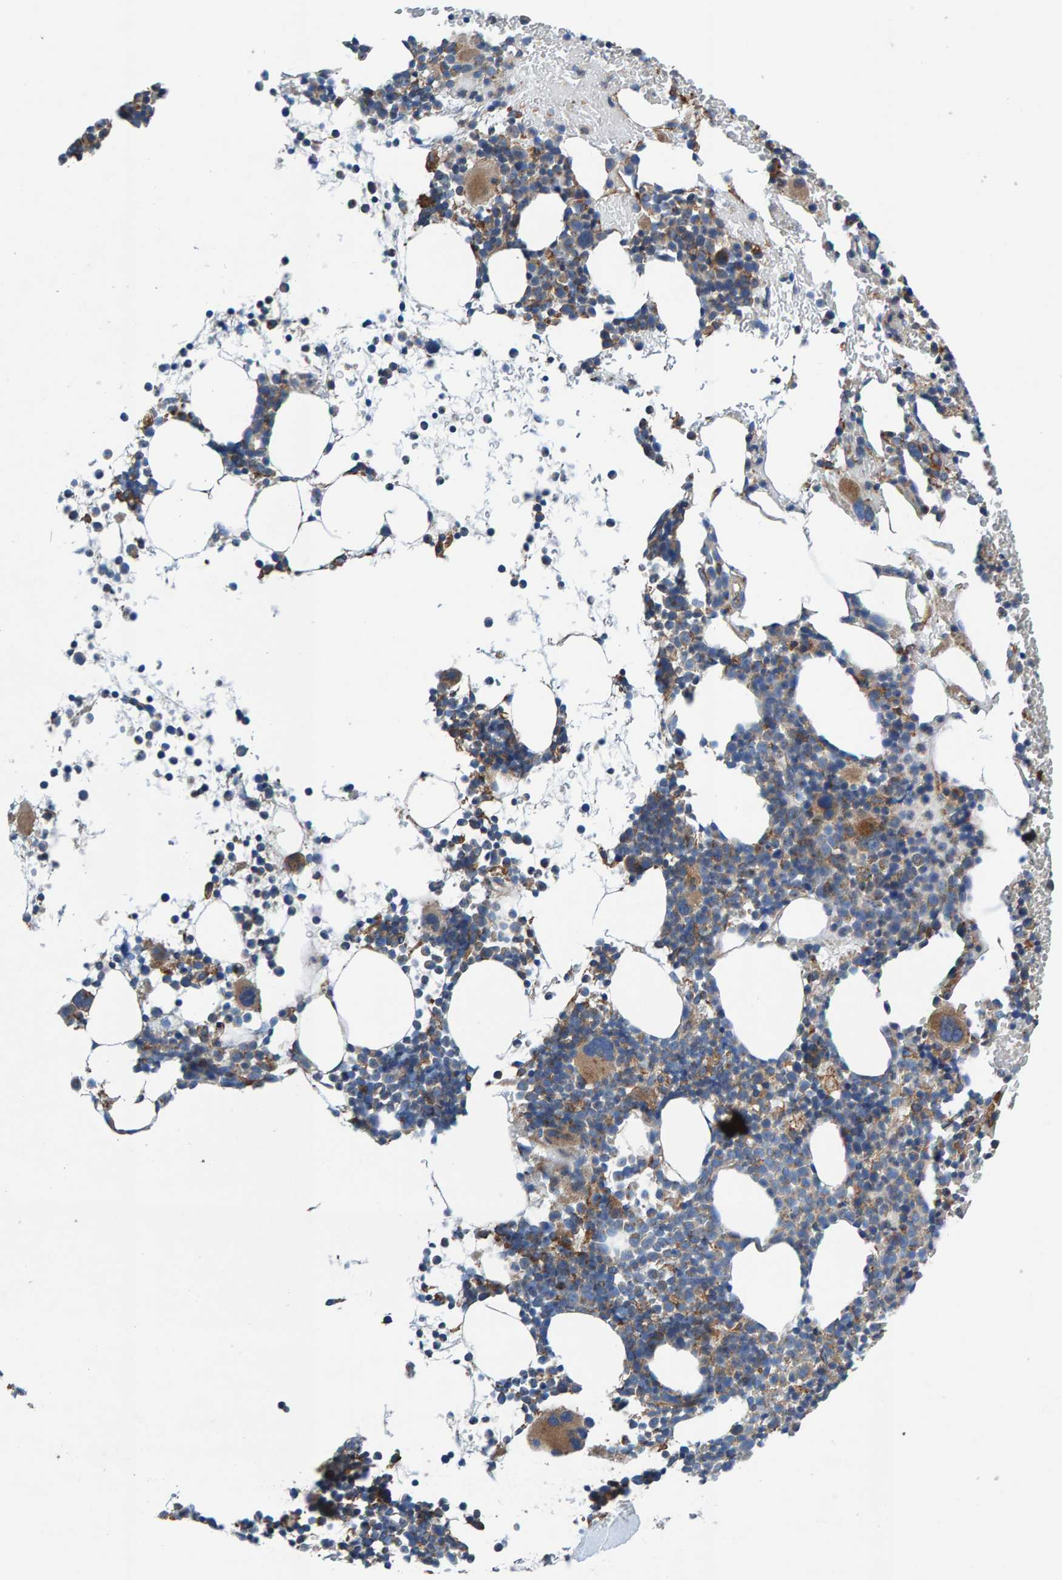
{"staining": {"intensity": "moderate", "quantity": "25%-75%", "location": "cytoplasmic/membranous"}, "tissue": "bone marrow", "cell_type": "Hematopoietic cells", "image_type": "normal", "snomed": [{"axis": "morphology", "description": "Normal tissue, NOS"}, {"axis": "morphology", "description": "Inflammation, NOS"}, {"axis": "topography", "description": "Bone marrow"}], "caption": "Bone marrow stained with DAB (3,3'-diaminobenzidine) IHC displays medium levels of moderate cytoplasmic/membranous positivity in about 25%-75% of hematopoietic cells.", "gene": "MKLN1", "patient": {"sex": "male", "age": 78}}